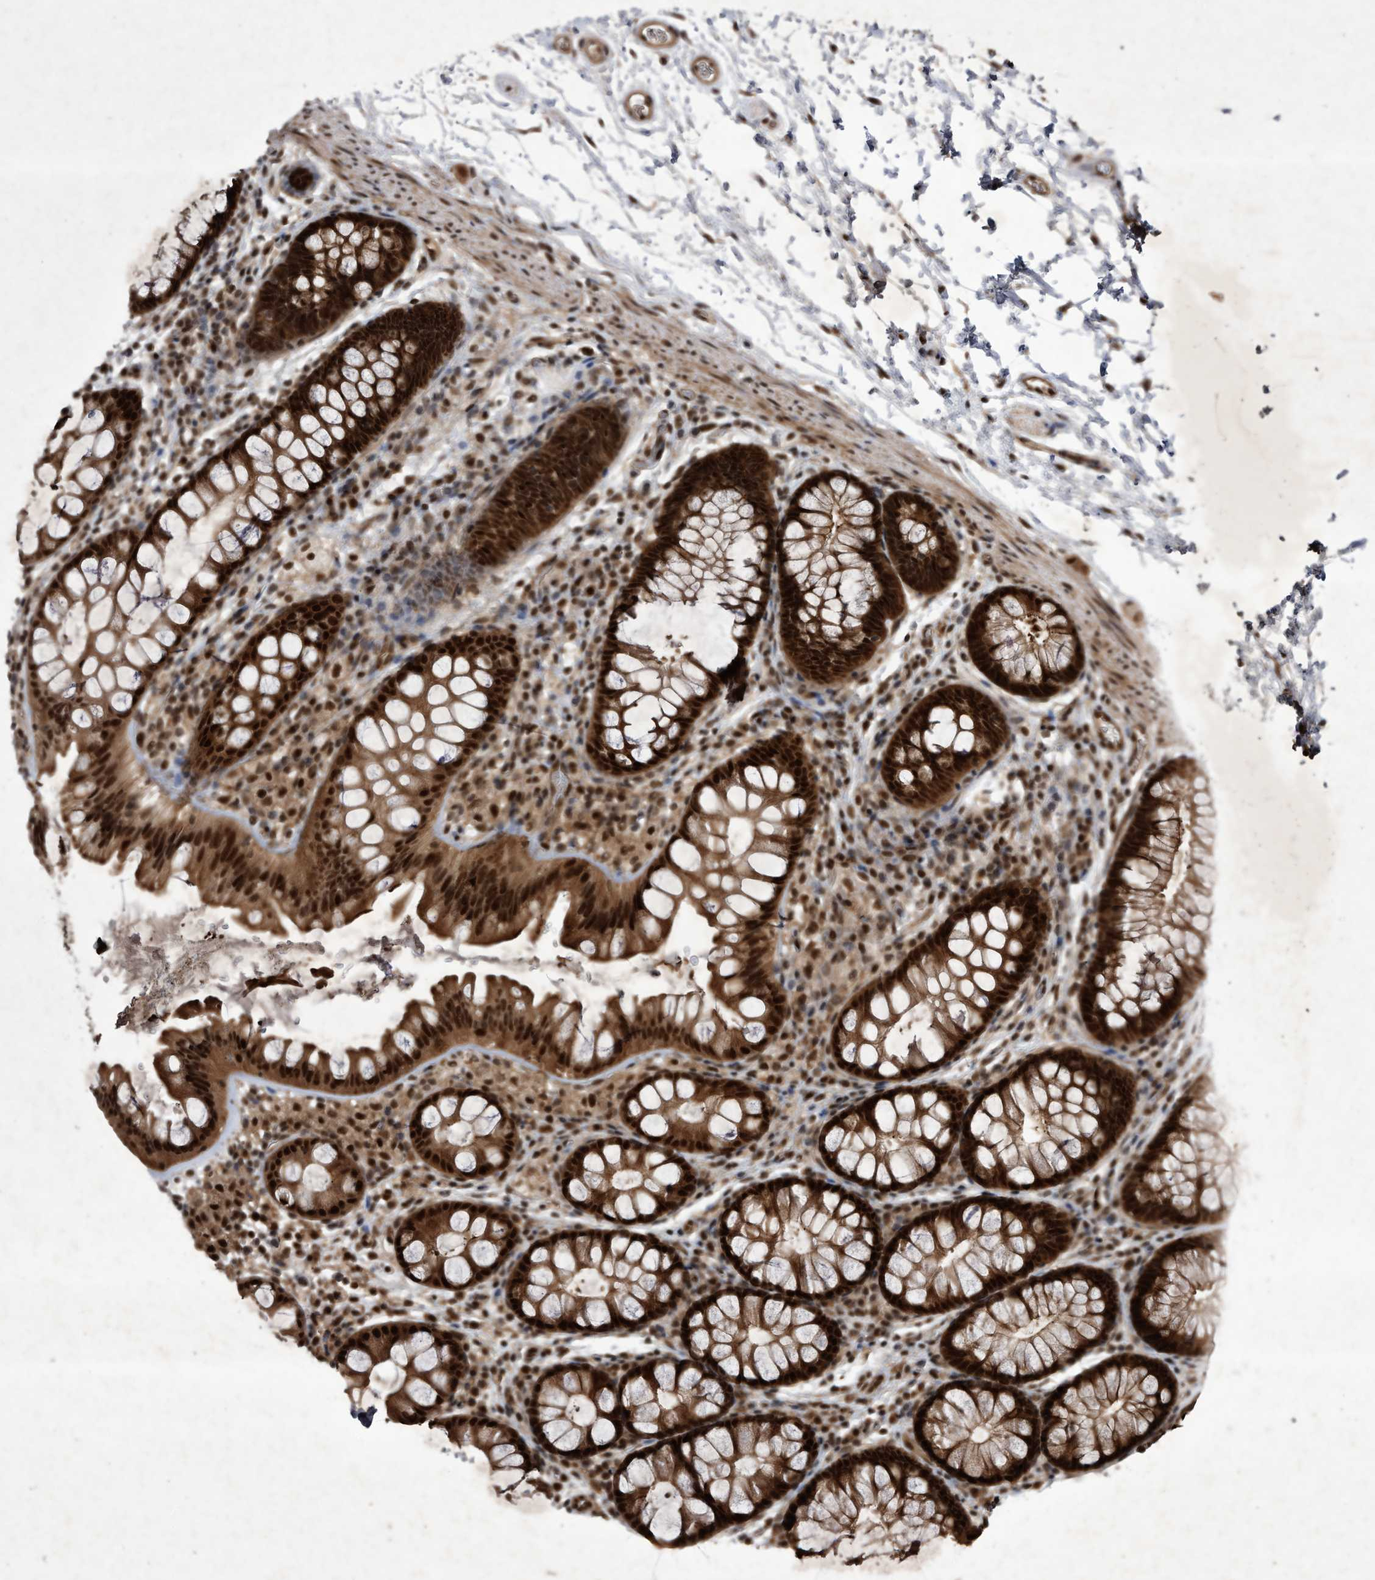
{"staining": {"intensity": "moderate", "quantity": ">75%", "location": "cytoplasmic/membranous"}, "tissue": "colon", "cell_type": "Endothelial cells", "image_type": "normal", "snomed": [{"axis": "morphology", "description": "Normal tissue, NOS"}, {"axis": "topography", "description": "Colon"}], "caption": "Brown immunohistochemical staining in unremarkable human colon displays moderate cytoplasmic/membranous expression in approximately >75% of endothelial cells. Nuclei are stained in blue.", "gene": "RAD23B", "patient": {"sex": "female", "age": 62}}